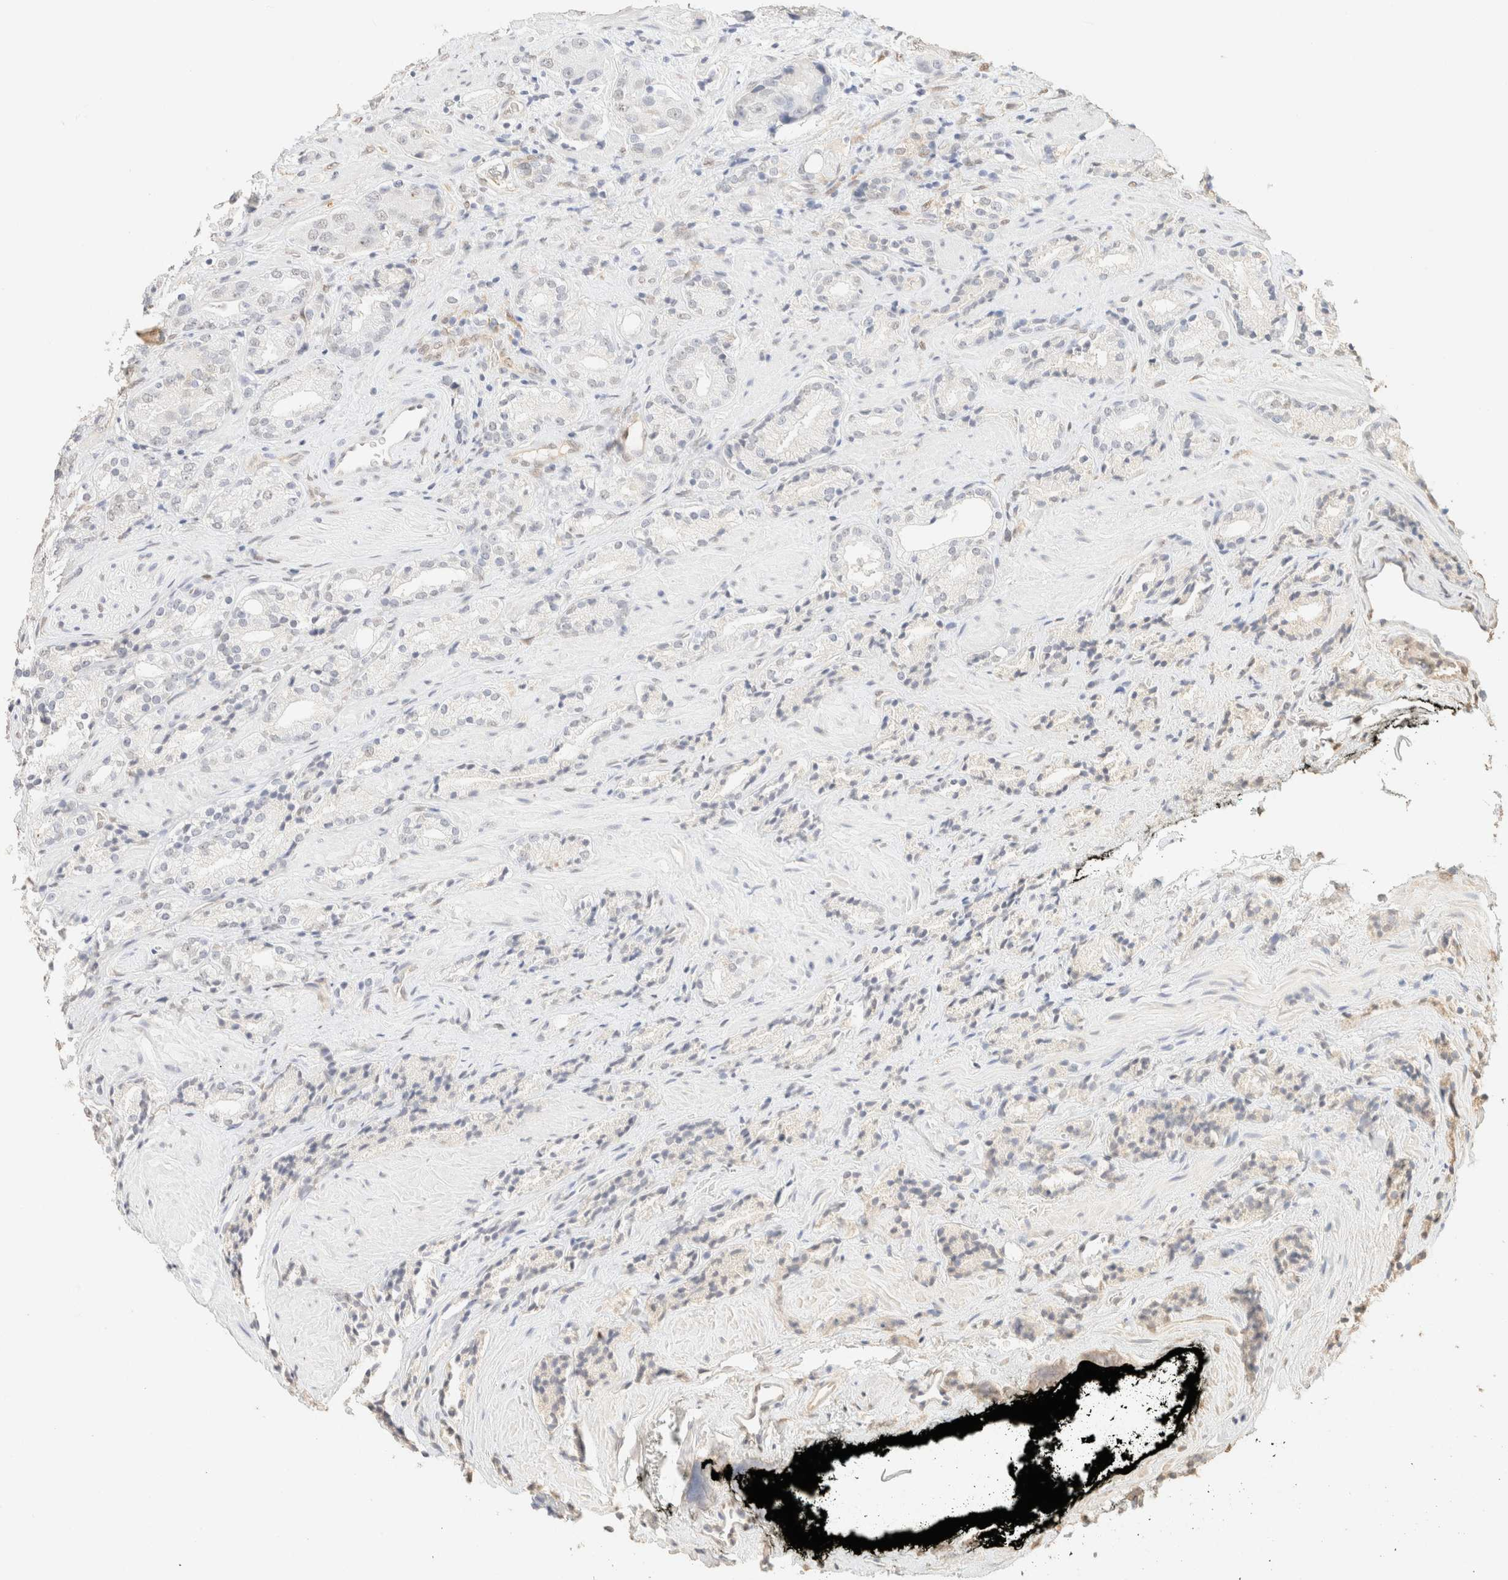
{"staining": {"intensity": "negative", "quantity": "none", "location": "none"}, "tissue": "prostate cancer", "cell_type": "Tumor cells", "image_type": "cancer", "snomed": [{"axis": "morphology", "description": "Adenocarcinoma, High grade"}, {"axis": "topography", "description": "Prostate"}], "caption": "DAB (3,3'-diaminobenzidine) immunohistochemical staining of human high-grade adenocarcinoma (prostate) exhibits no significant staining in tumor cells.", "gene": "S100A13", "patient": {"sex": "male", "age": 71}}